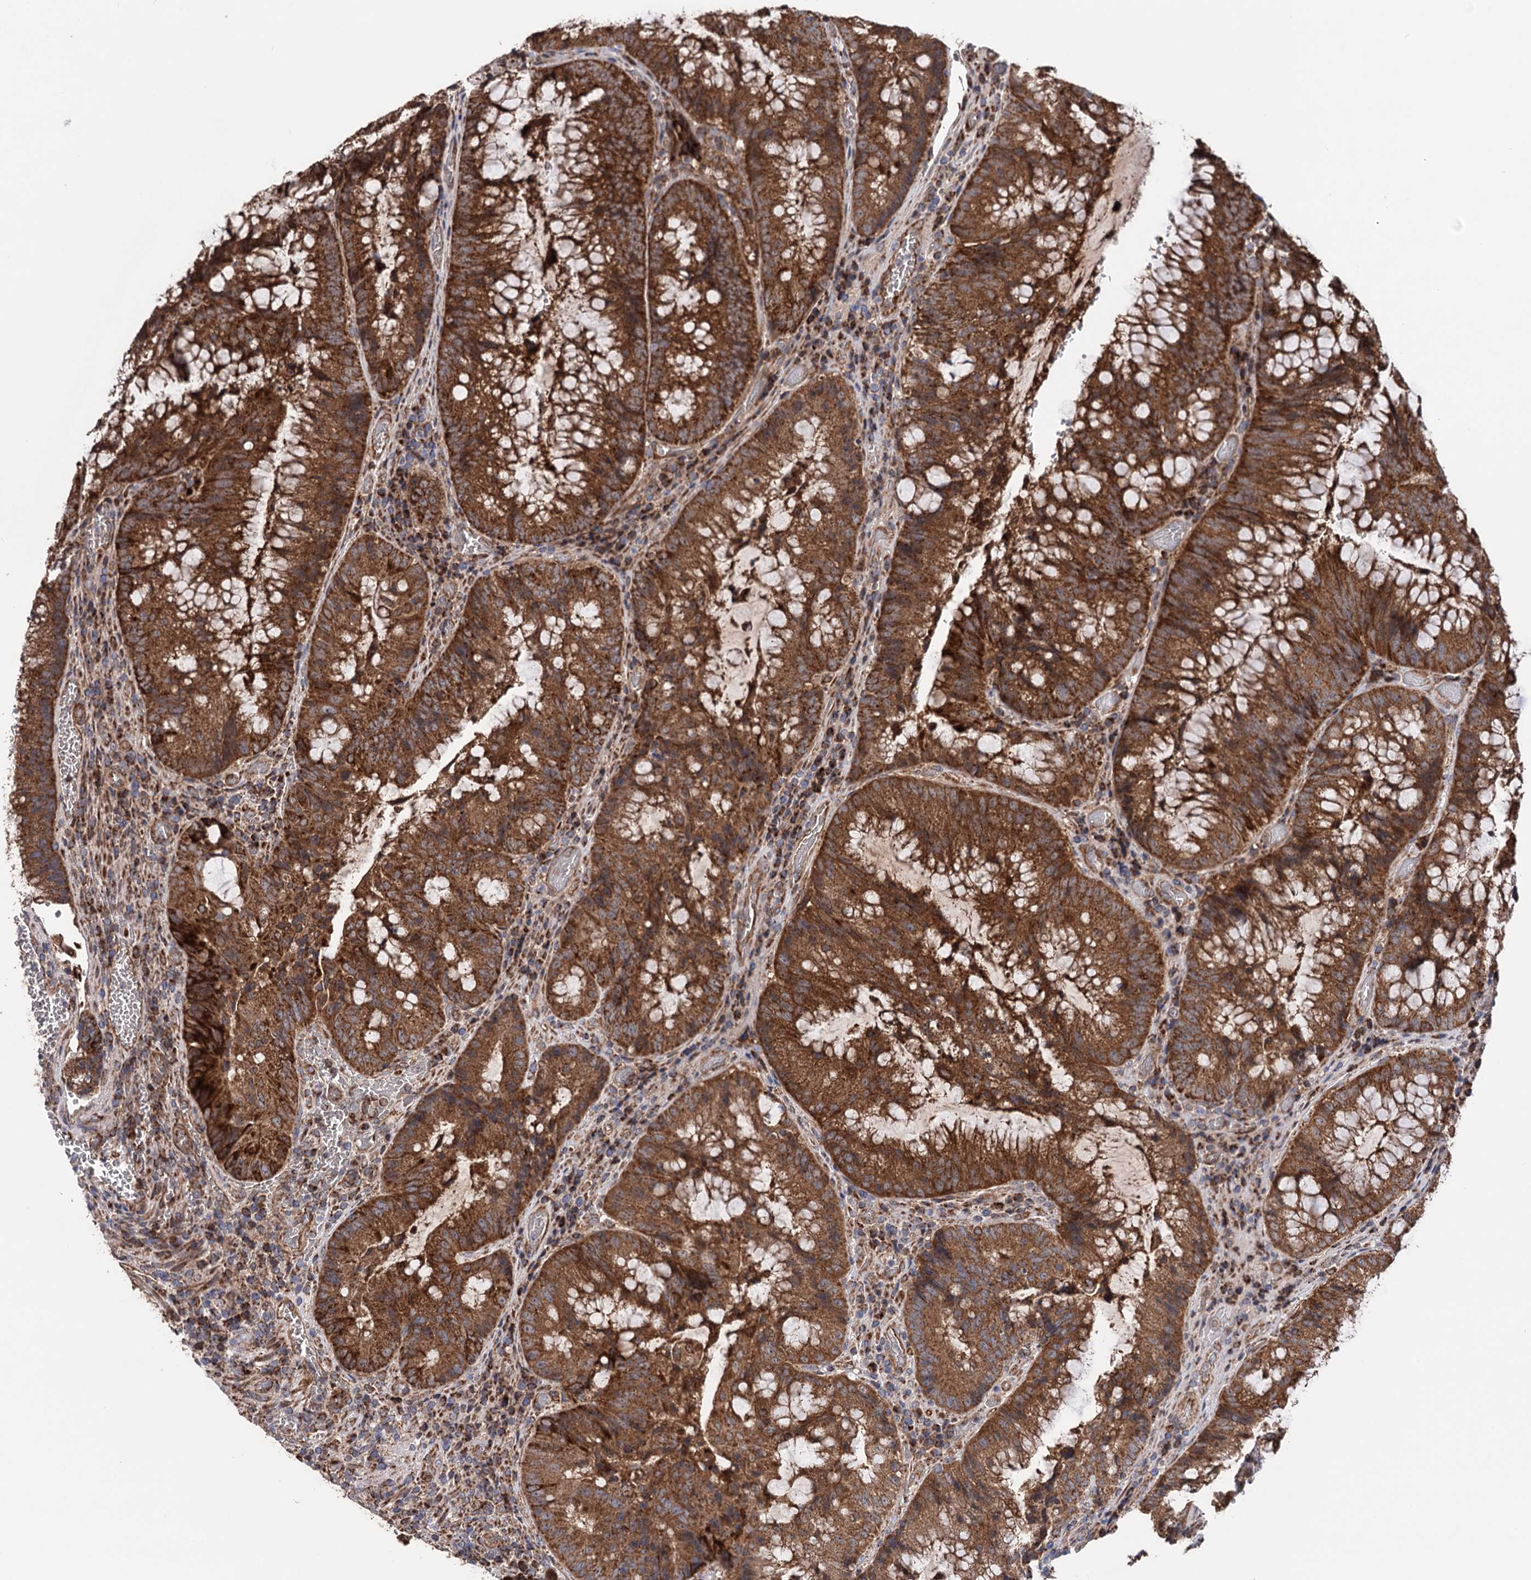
{"staining": {"intensity": "strong", "quantity": ">75%", "location": "cytoplasmic/membranous"}, "tissue": "colorectal cancer", "cell_type": "Tumor cells", "image_type": "cancer", "snomed": [{"axis": "morphology", "description": "Adenocarcinoma, NOS"}, {"axis": "topography", "description": "Rectum"}], "caption": "Colorectal cancer stained with a protein marker shows strong staining in tumor cells.", "gene": "SUCLA2", "patient": {"sex": "male", "age": 69}}